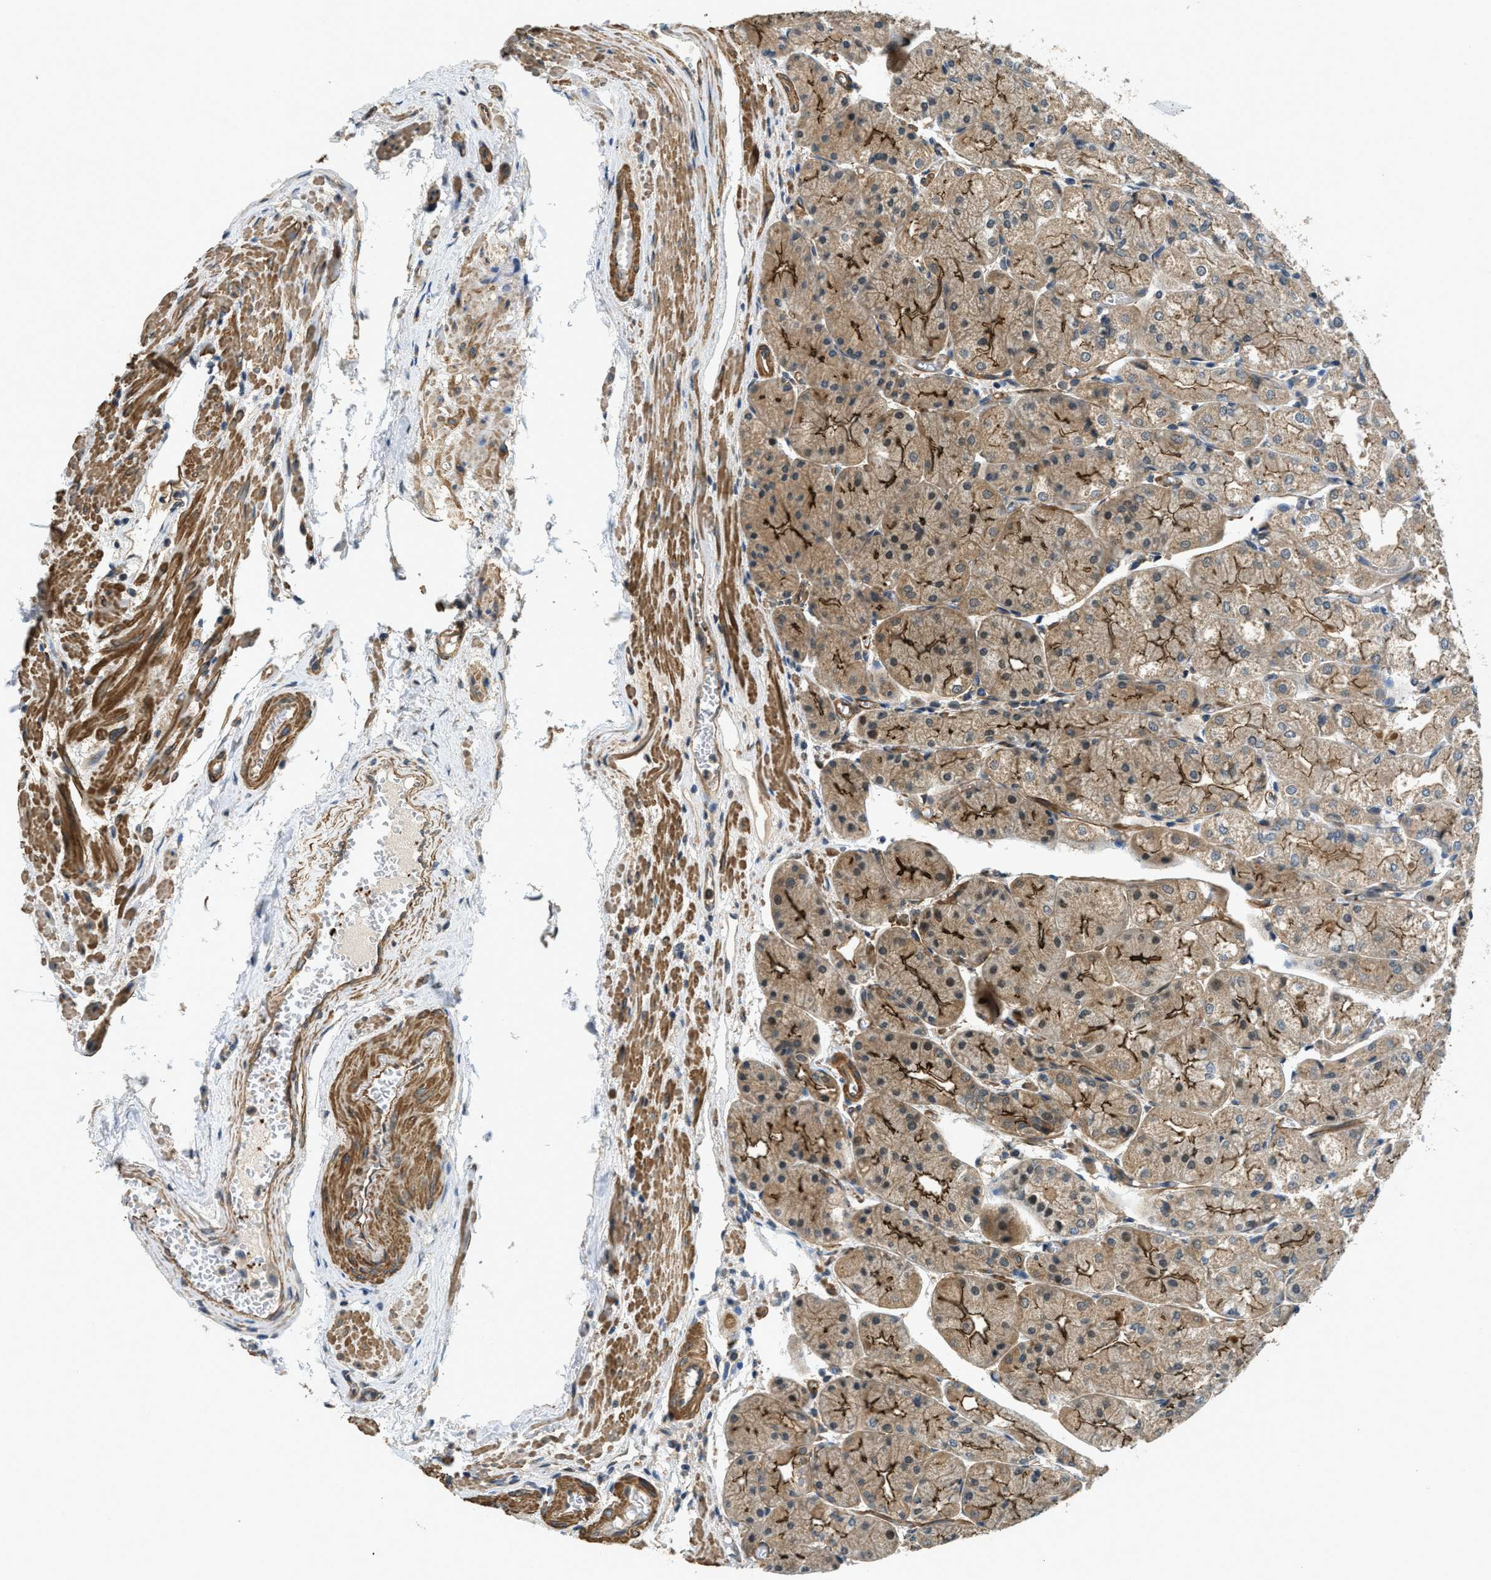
{"staining": {"intensity": "strong", "quantity": ">75%", "location": "cytoplasmic/membranous"}, "tissue": "stomach", "cell_type": "Glandular cells", "image_type": "normal", "snomed": [{"axis": "morphology", "description": "Normal tissue, NOS"}, {"axis": "topography", "description": "Stomach, upper"}], "caption": "The histopathology image reveals staining of unremarkable stomach, revealing strong cytoplasmic/membranous protein positivity (brown color) within glandular cells.", "gene": "CGN", "patient": {"sex": "male", "age": 72}}